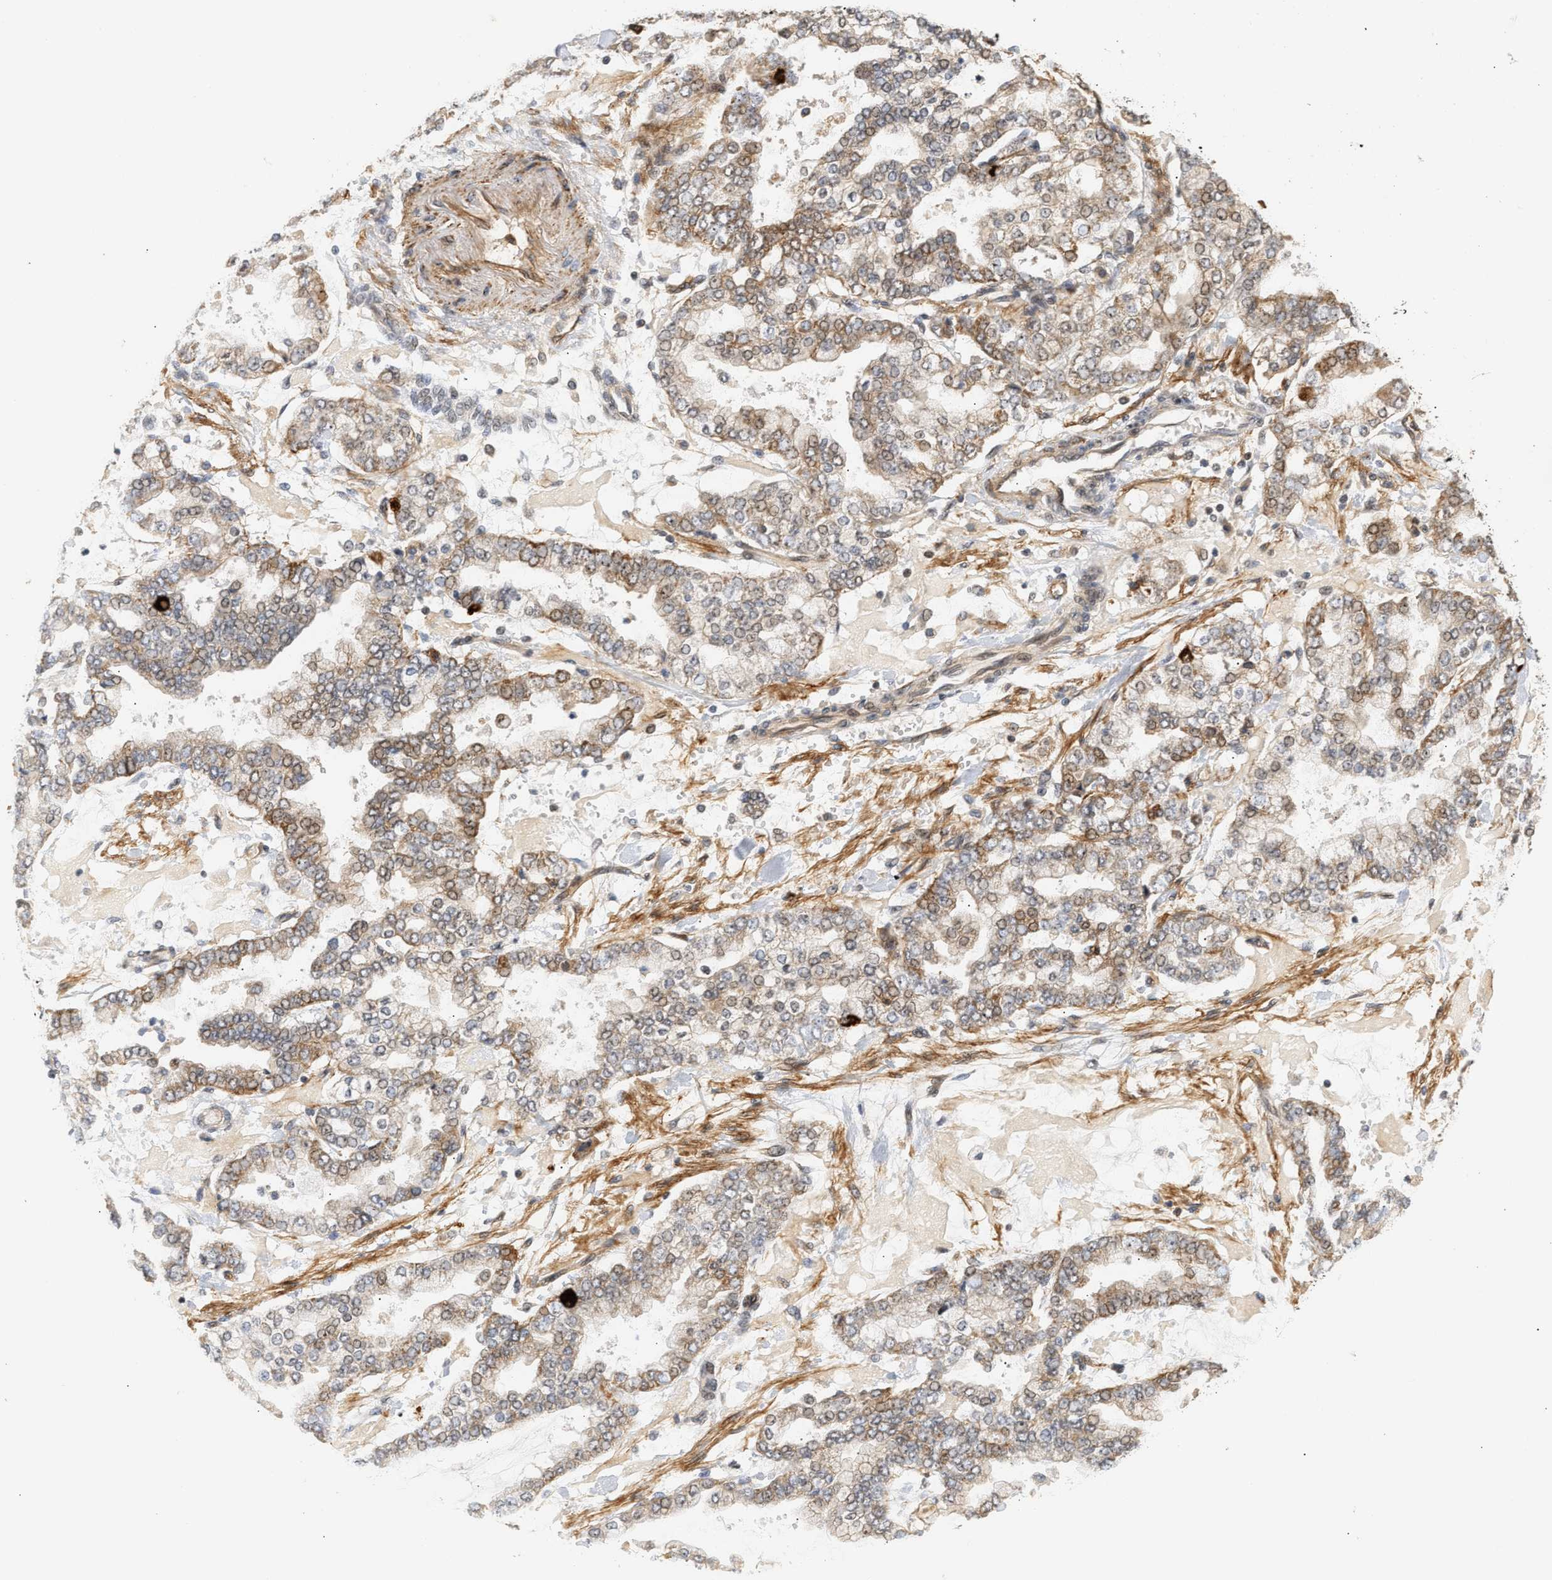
{"staining": {"intensity": "weak", "quantity": "25%-75%", "location": "cytoplasmic/membranous"}, "tissue": "stomach cancer", "cell_type": "Tumor cells", "image_type": "cancer", "snomed": [{"axis": "morphology", "description": "Normal tissue, NOS"}, {"axis": "morphology", "description": "Adenocarcinoma, NOS"}, {"axis": "topography", "description": "Stomach, upper"}, {"axis": "topography", "description": "Stomach"}], "caption": "Immunohistochemistry (IHC) photomicrograph of neoplastic tissue: human adenocarcinoma (stomach) stained using IHC shows low levels of weak protein expression localized specifically in the cytoplasmic/membranous of tumor cells, appearing as a cytoplasmic/membranous brown color.", "gene": "PLXND1", "patient": {"sex": "male", "age": 76}}